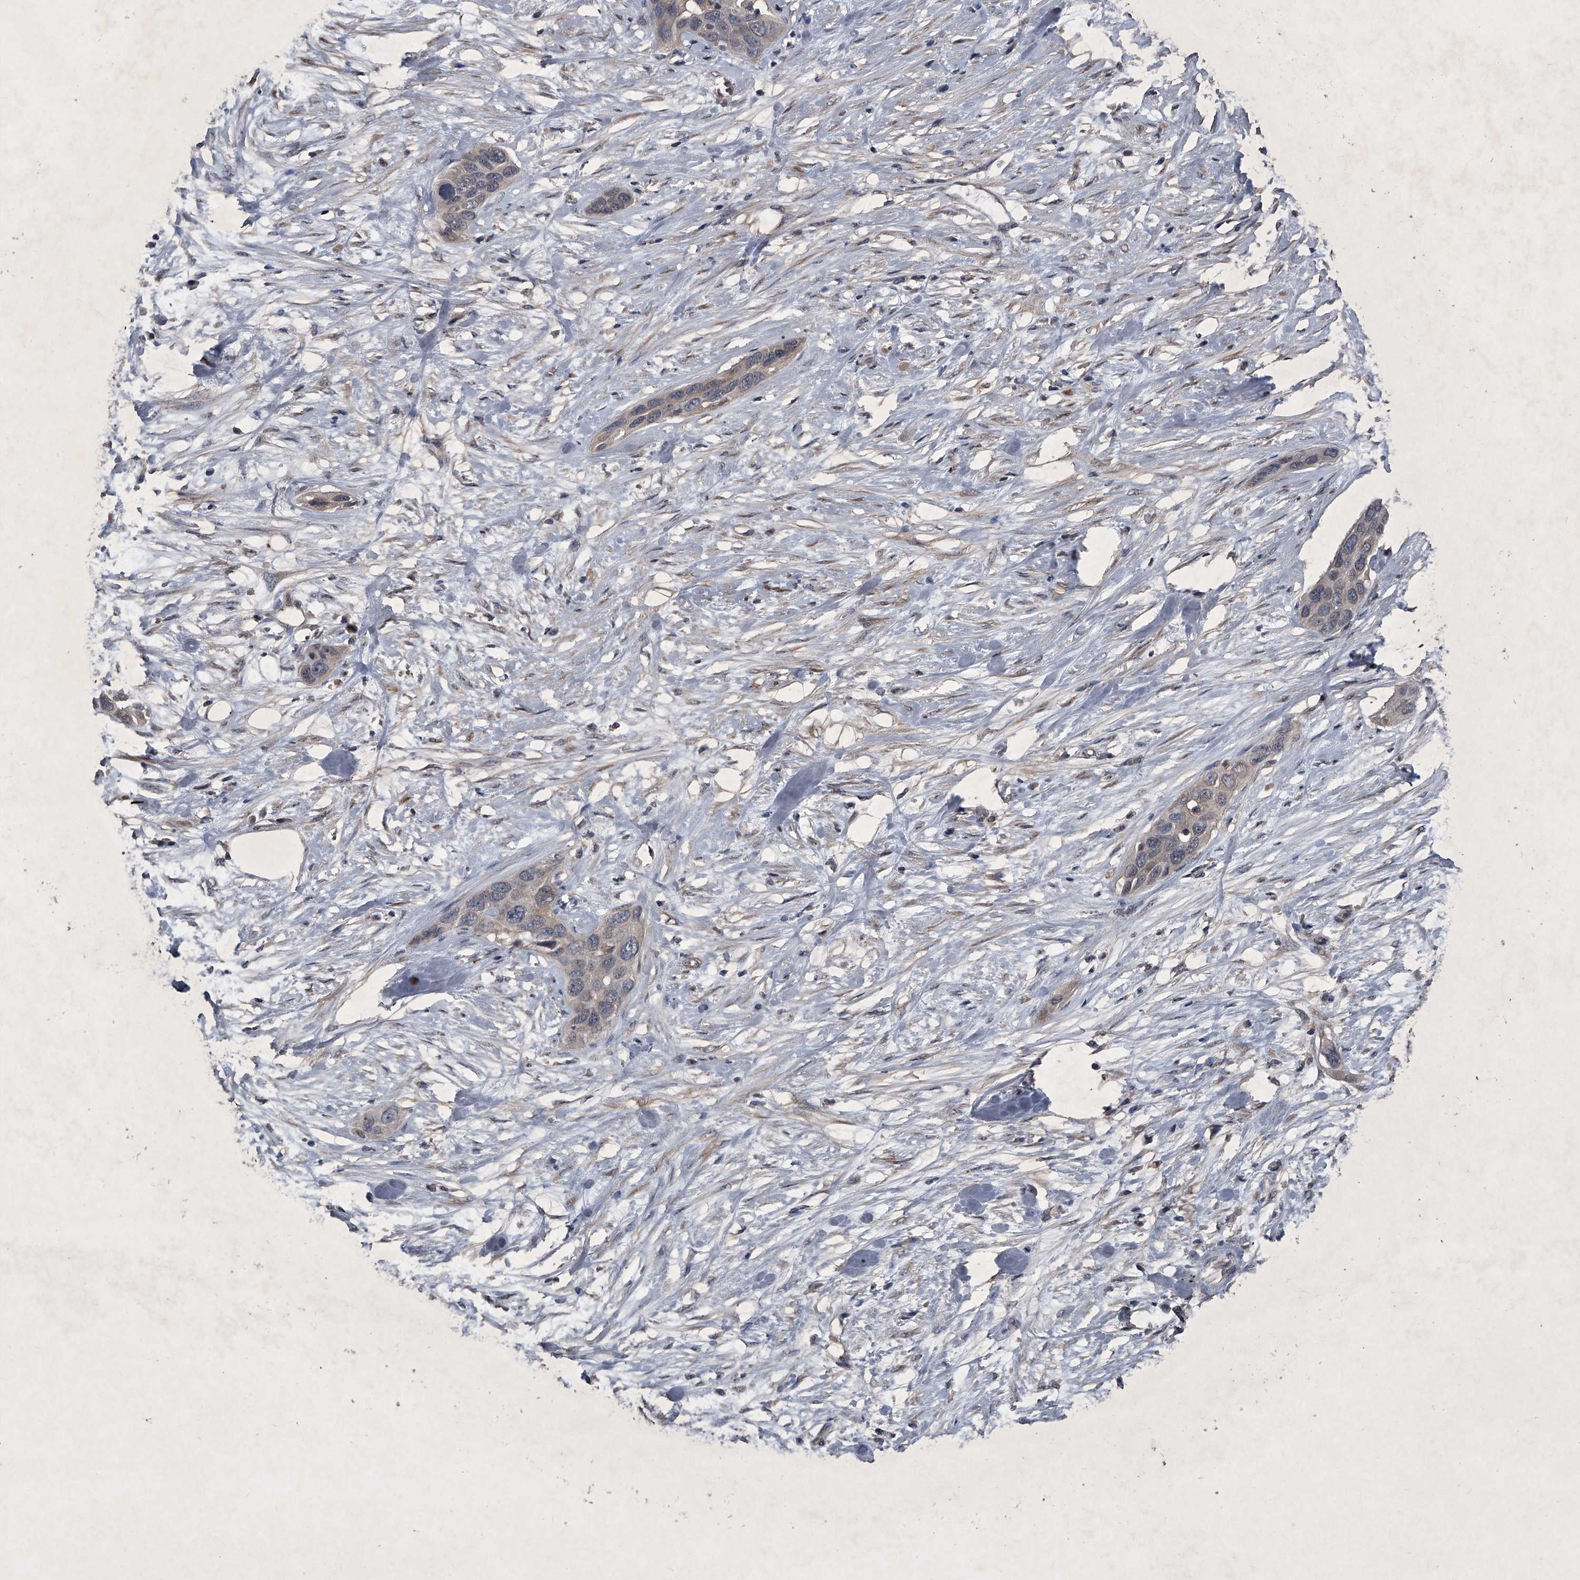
{"staining": {"intensity": "weak", "quantity": "<25%", "location": "cytoplasmic/membranous"}, "tissue": "pancreatic cancer", "cell_type": "Tumor cells", "image_type": "cancer", "snomed": [{"axis": "morphology", "description": "Adenocarcinoma, NOS"}, {"axis": "topography", "description": "Pancreas"}], "caption": "This is an IHC image of human pancreatic cancer (adenocarcinoma). There is no staining in tumor cells.", "gene": "MAPKAP1", "patient": {"sex": "female", "age": 60}}